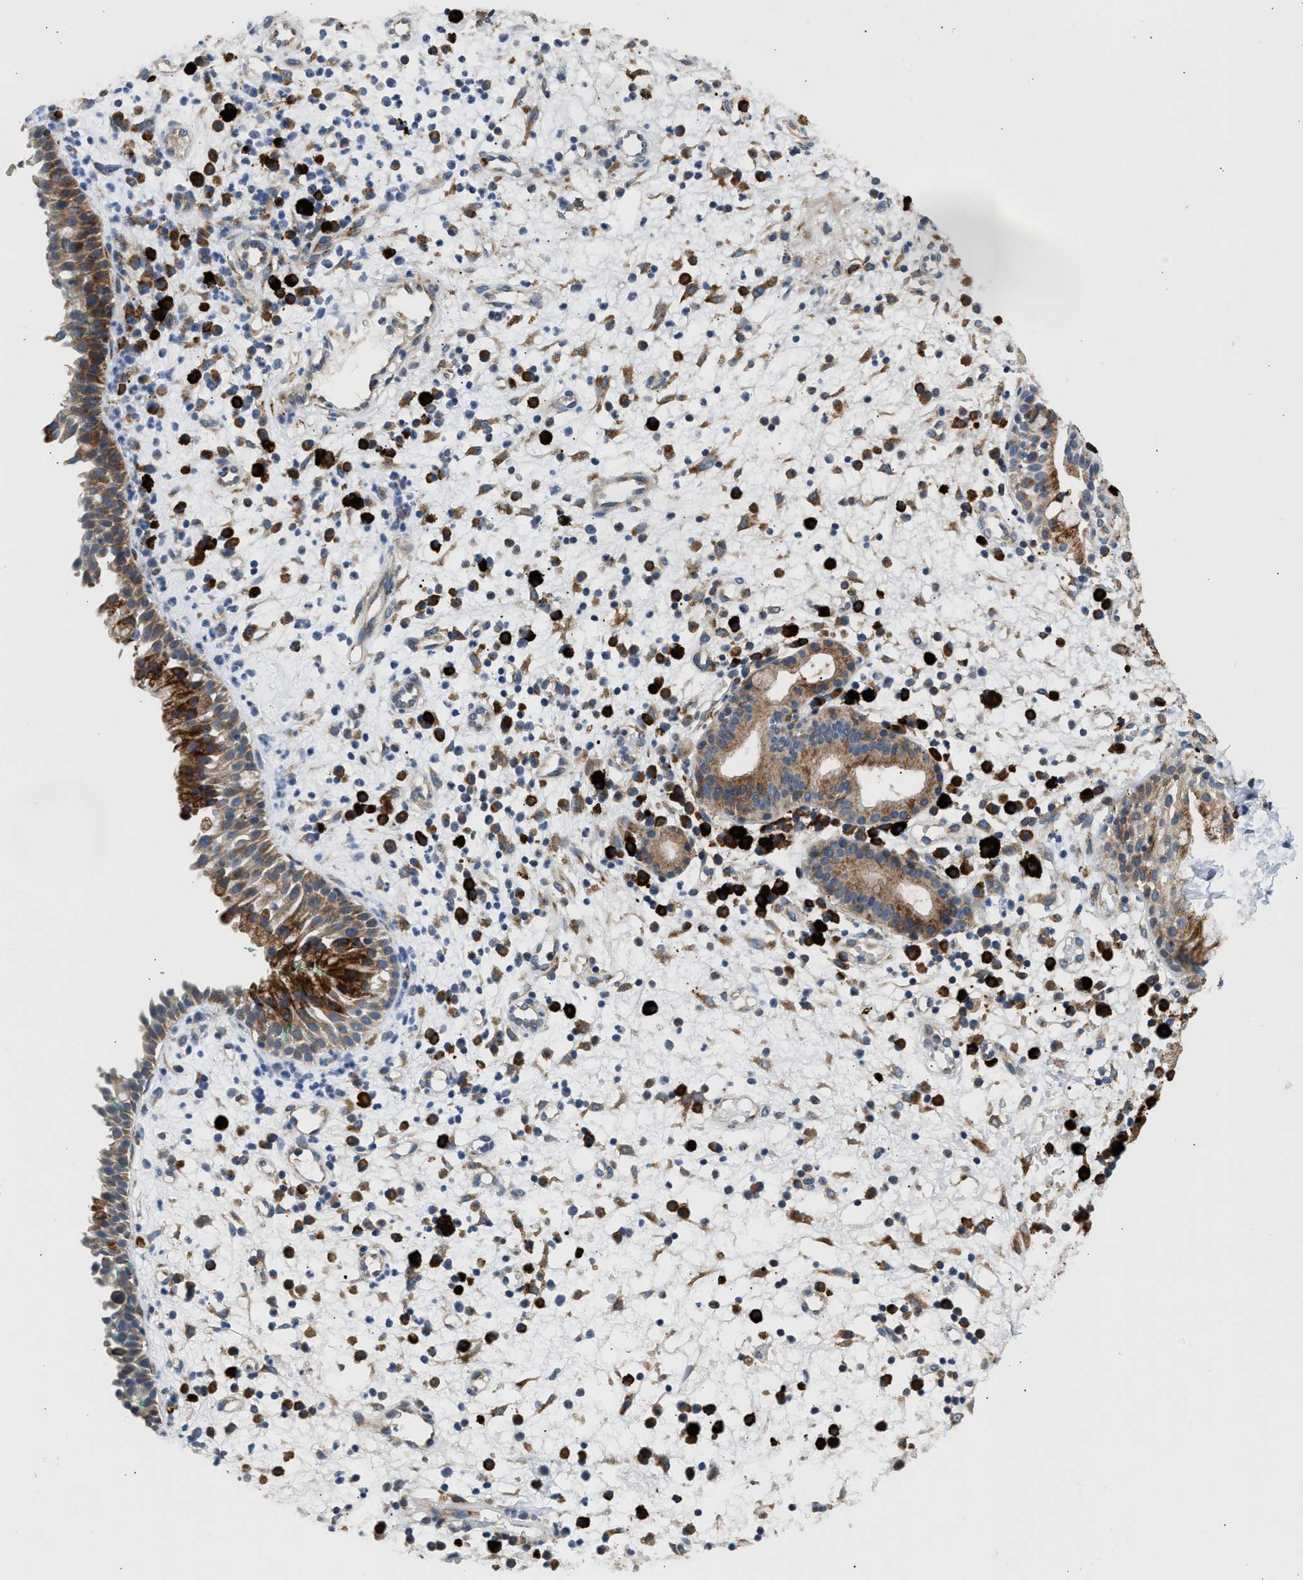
{"staining": {"intensity": "moderate", "quantity": ">75%", "location": "cytoplasmic/membranous"}, "tissue": "nasopharynx", "cell_type": "Respiratory epithelial cells", "image_type": "normal", "snomed": [{"axis": "morphology", "description": "Normal tissue, NOS"}, {"axis": "morphology", "description": "Basal cell carcinoma"}, {"axis": "topography", "description": "Cartilage tissue"}, {"axis": "topography", "description": "Nasopharynx"}, {"axis": "topography", "description": "Oral tissue"}], "caption": "A histopathology image showing moderate cytoplasmic/membranous positivity in about >75% of respiratory epithelial cells in unremarkable nasopharynx, as visualized by brown immunohistochemical staining.", "gene": "AMZ1", "patient": {"sex": "female", "age": 77}}